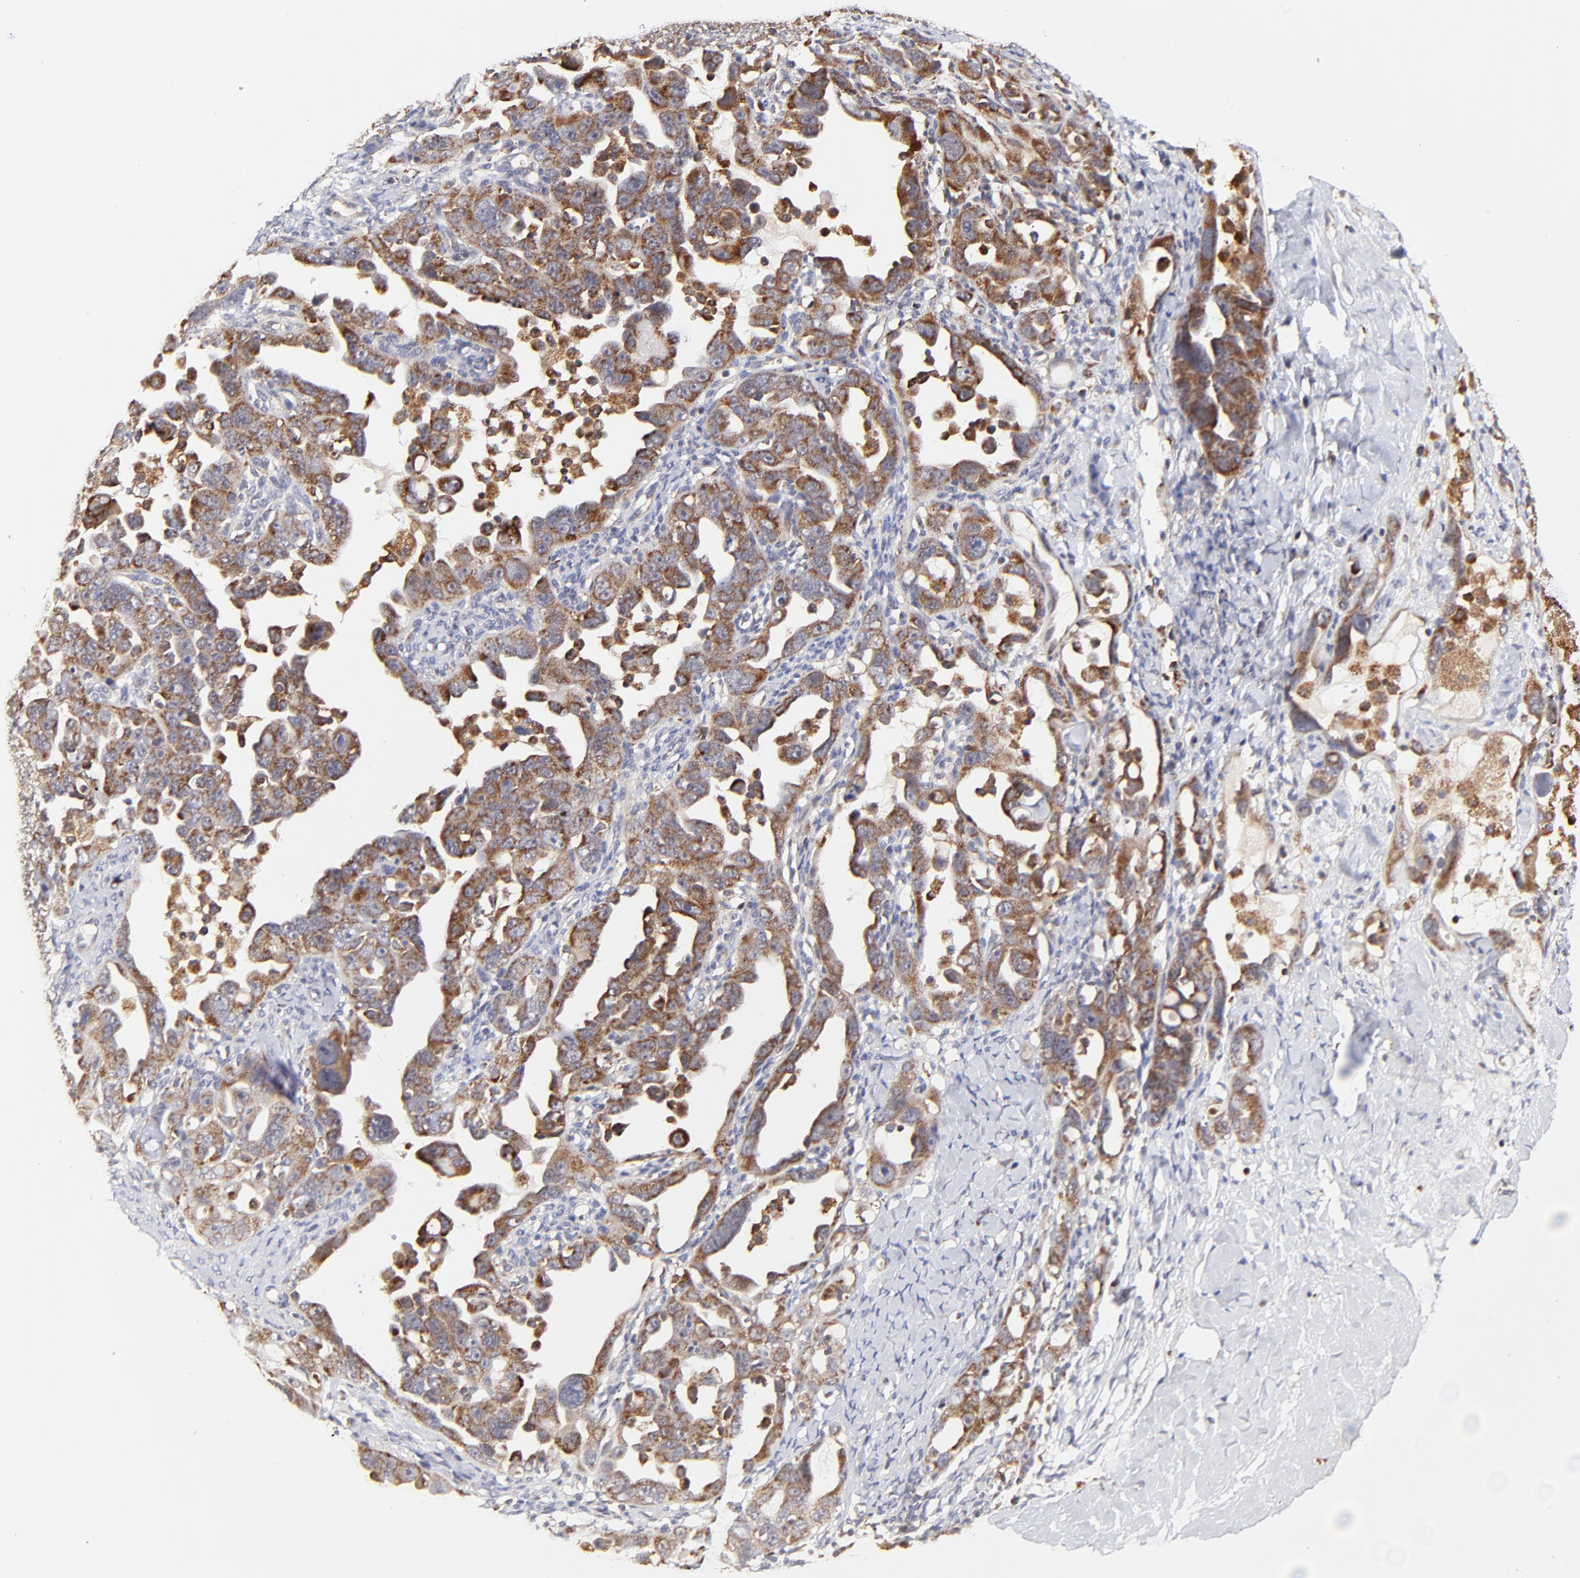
{"staining": {"intensity": "moderate", "quantity": ">75%", "location": "cytoplasmic/membranous"}, "tissue": "ovarian cancer", "cell_type": "Tumor cells", "image_type": "cancer", "snomed": [{"axis": "morphology", "description": "Cystadenocarcinoma, serous, NOS"}, {"axis": "topography", "description": "Ovary"}], "caption": "A medium amount of moderate cytoplasmic/membranous positivity is seen in approximately >75% of tumor cells in ovarian cancer (serous cystadenocarcinoma) tissue.", "gene": "MAP2K7", "patient": {"sex": "female", "age": 66}}